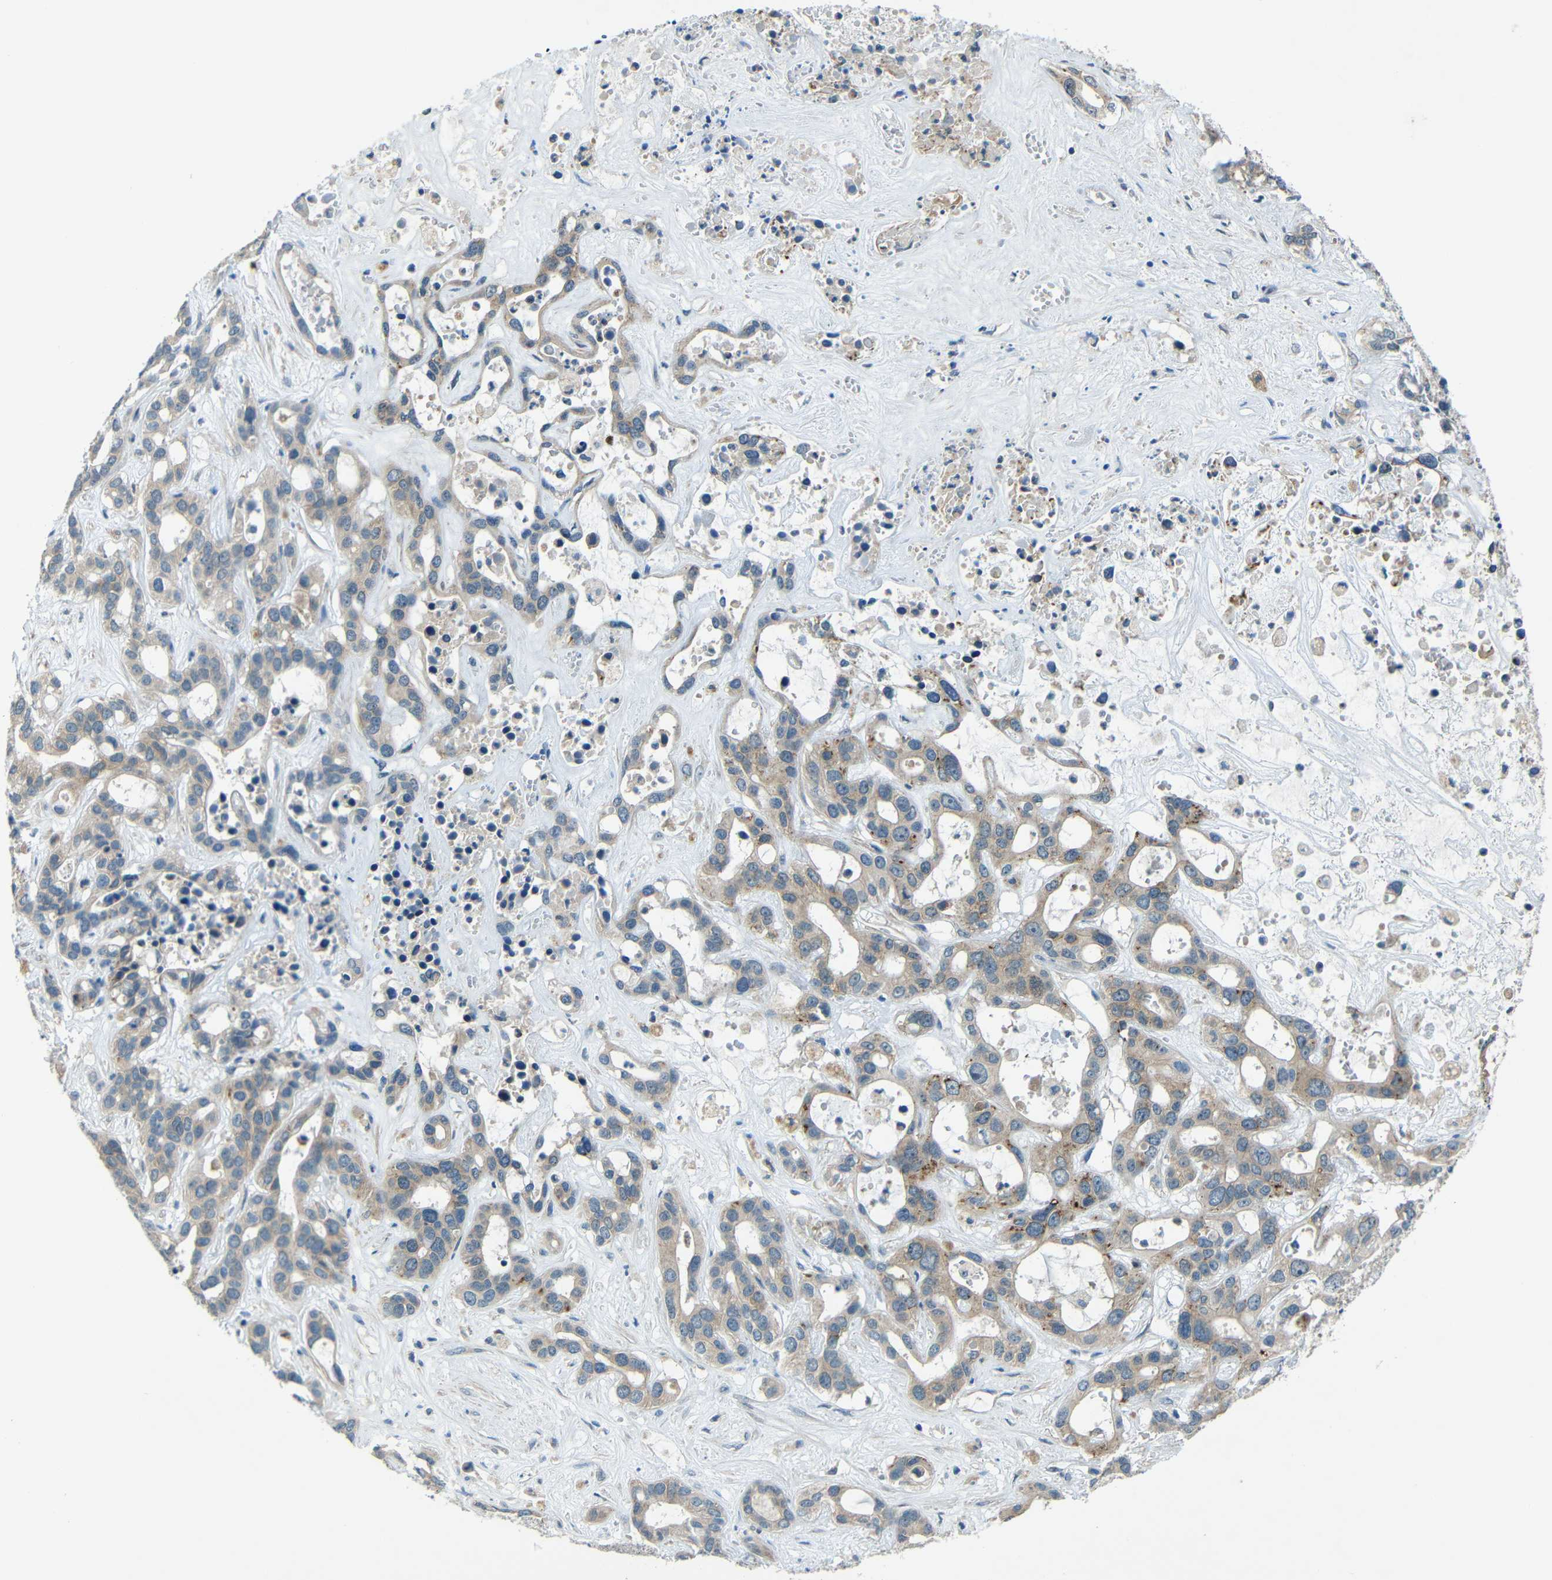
{"staining": {"intensity": "moderate", "quantity": "25%-75%", "location": "cytoplasmic/membranous"}, "tissue": "liver cancer", "cell_type": "Tumor cells", "image_type": "cancer", "snomed": [{"axis": "morphology", "description": "Cholangiocarcinoma"}, {"axis": "topography", "description": "Liver"}], "caption": "The immunohistochemical stain highlights moderate cytoplasmic/membranous expression in tumor cells of liver cancer (cholangiocarcinoma) tissue. (DAB = brown stain, brightfield microscopy at high magnification).", "gene": "ANKRD22", "patient": {"sex": "female", "age": 65}}